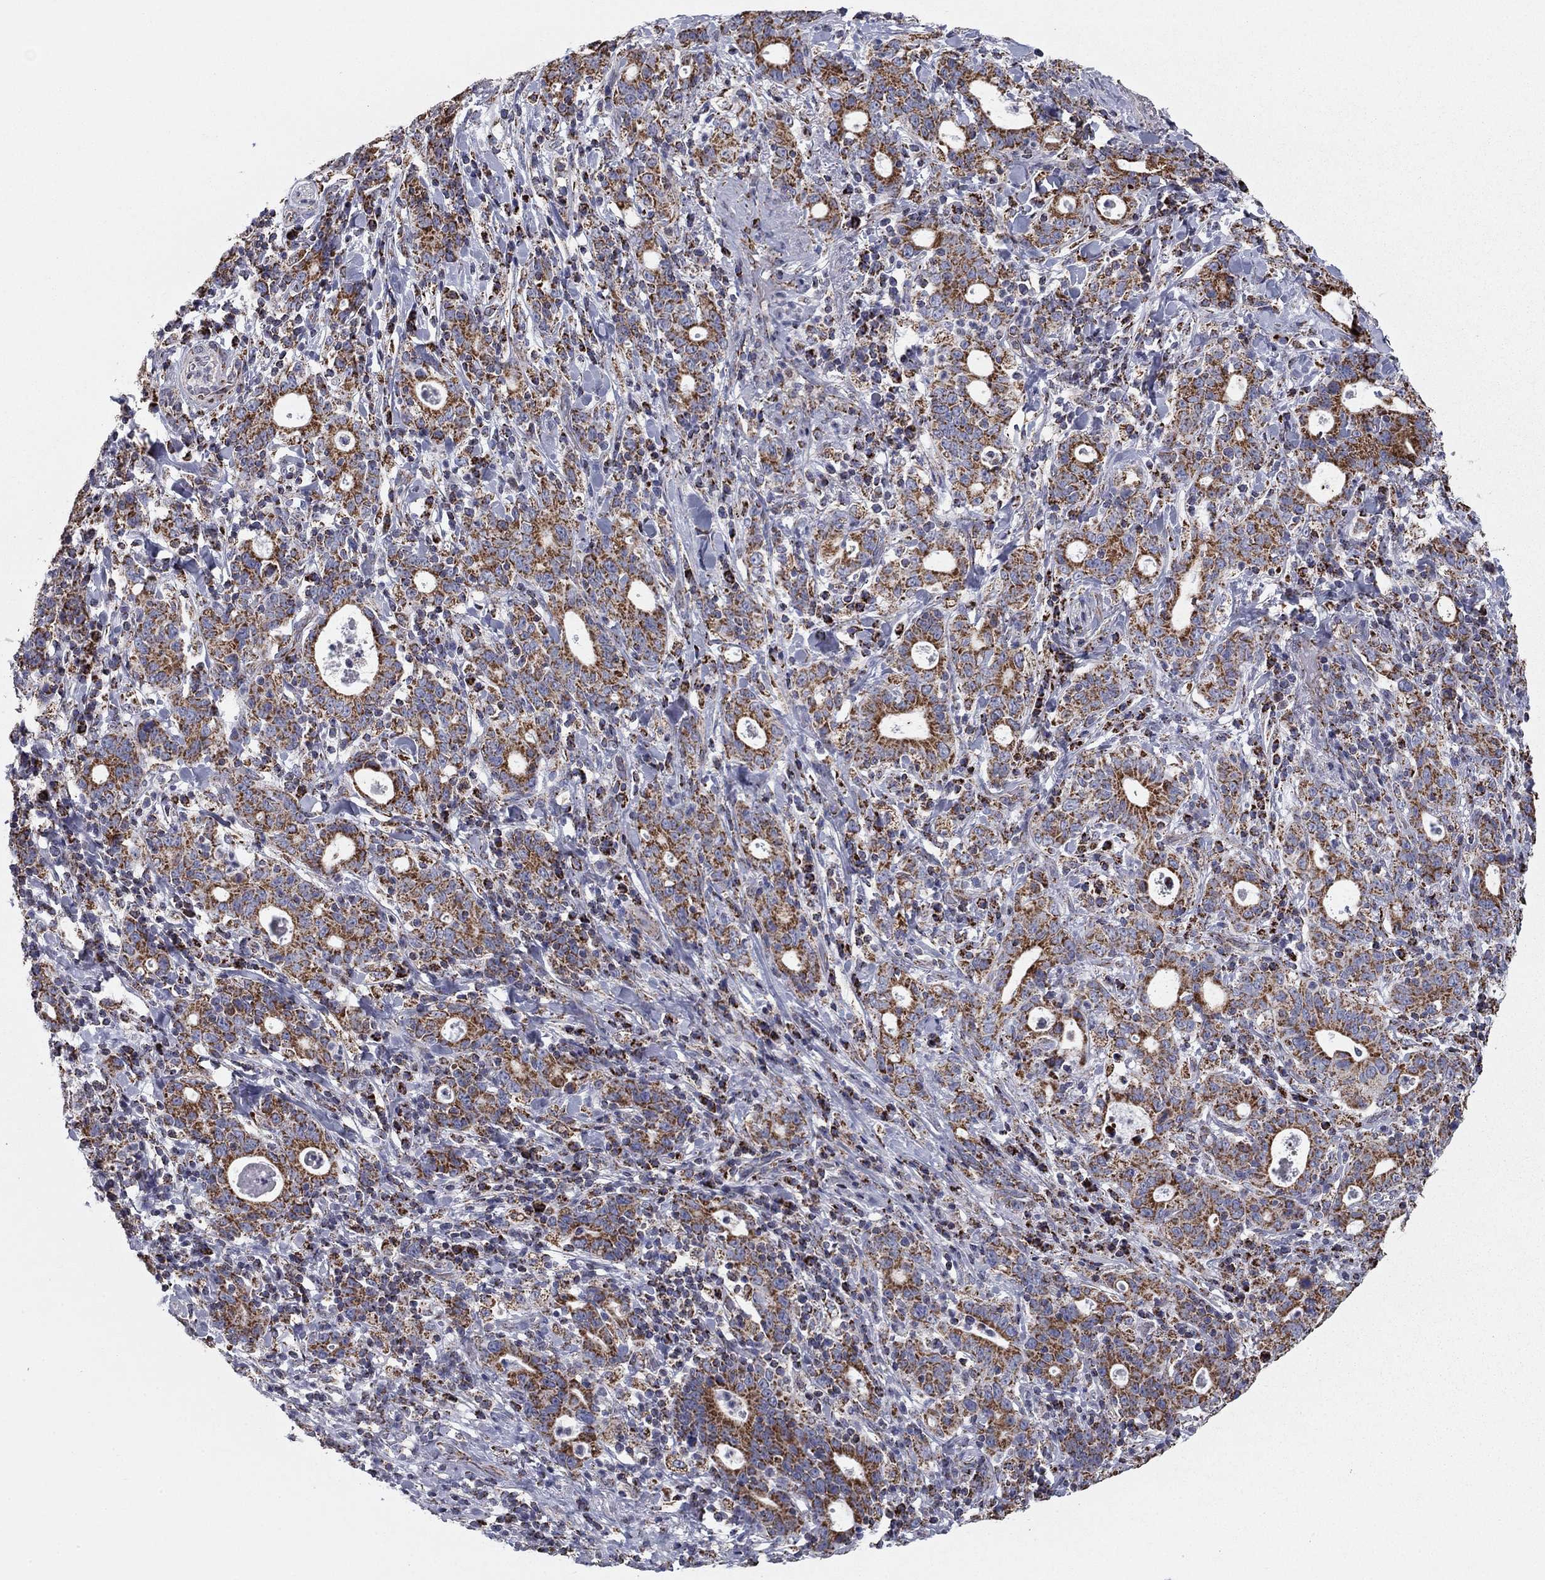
{"staining": {"intensity": "moderate", "quantity": ">75%", "location": "cytoplasmic/membranous"}, "tissue": "stomach cancer", "cell_type": "Tumor cells", "image_type": "cancer", "snomed": [{"axis": "morphology", "description": "Adenocarcinoma, NOS"}, {"axis": "topography", "description": "Stomach"}], "caption": "DAB (3,3'-diaminobenzidine) immunohistochemical staining of human stomach cancer reveals moderate cytoplasmic/membranous protein expression in approximately >75% of tumor cells.", "gene": "NDUFV1", "patient": {"sex": "male", "age": 79}}